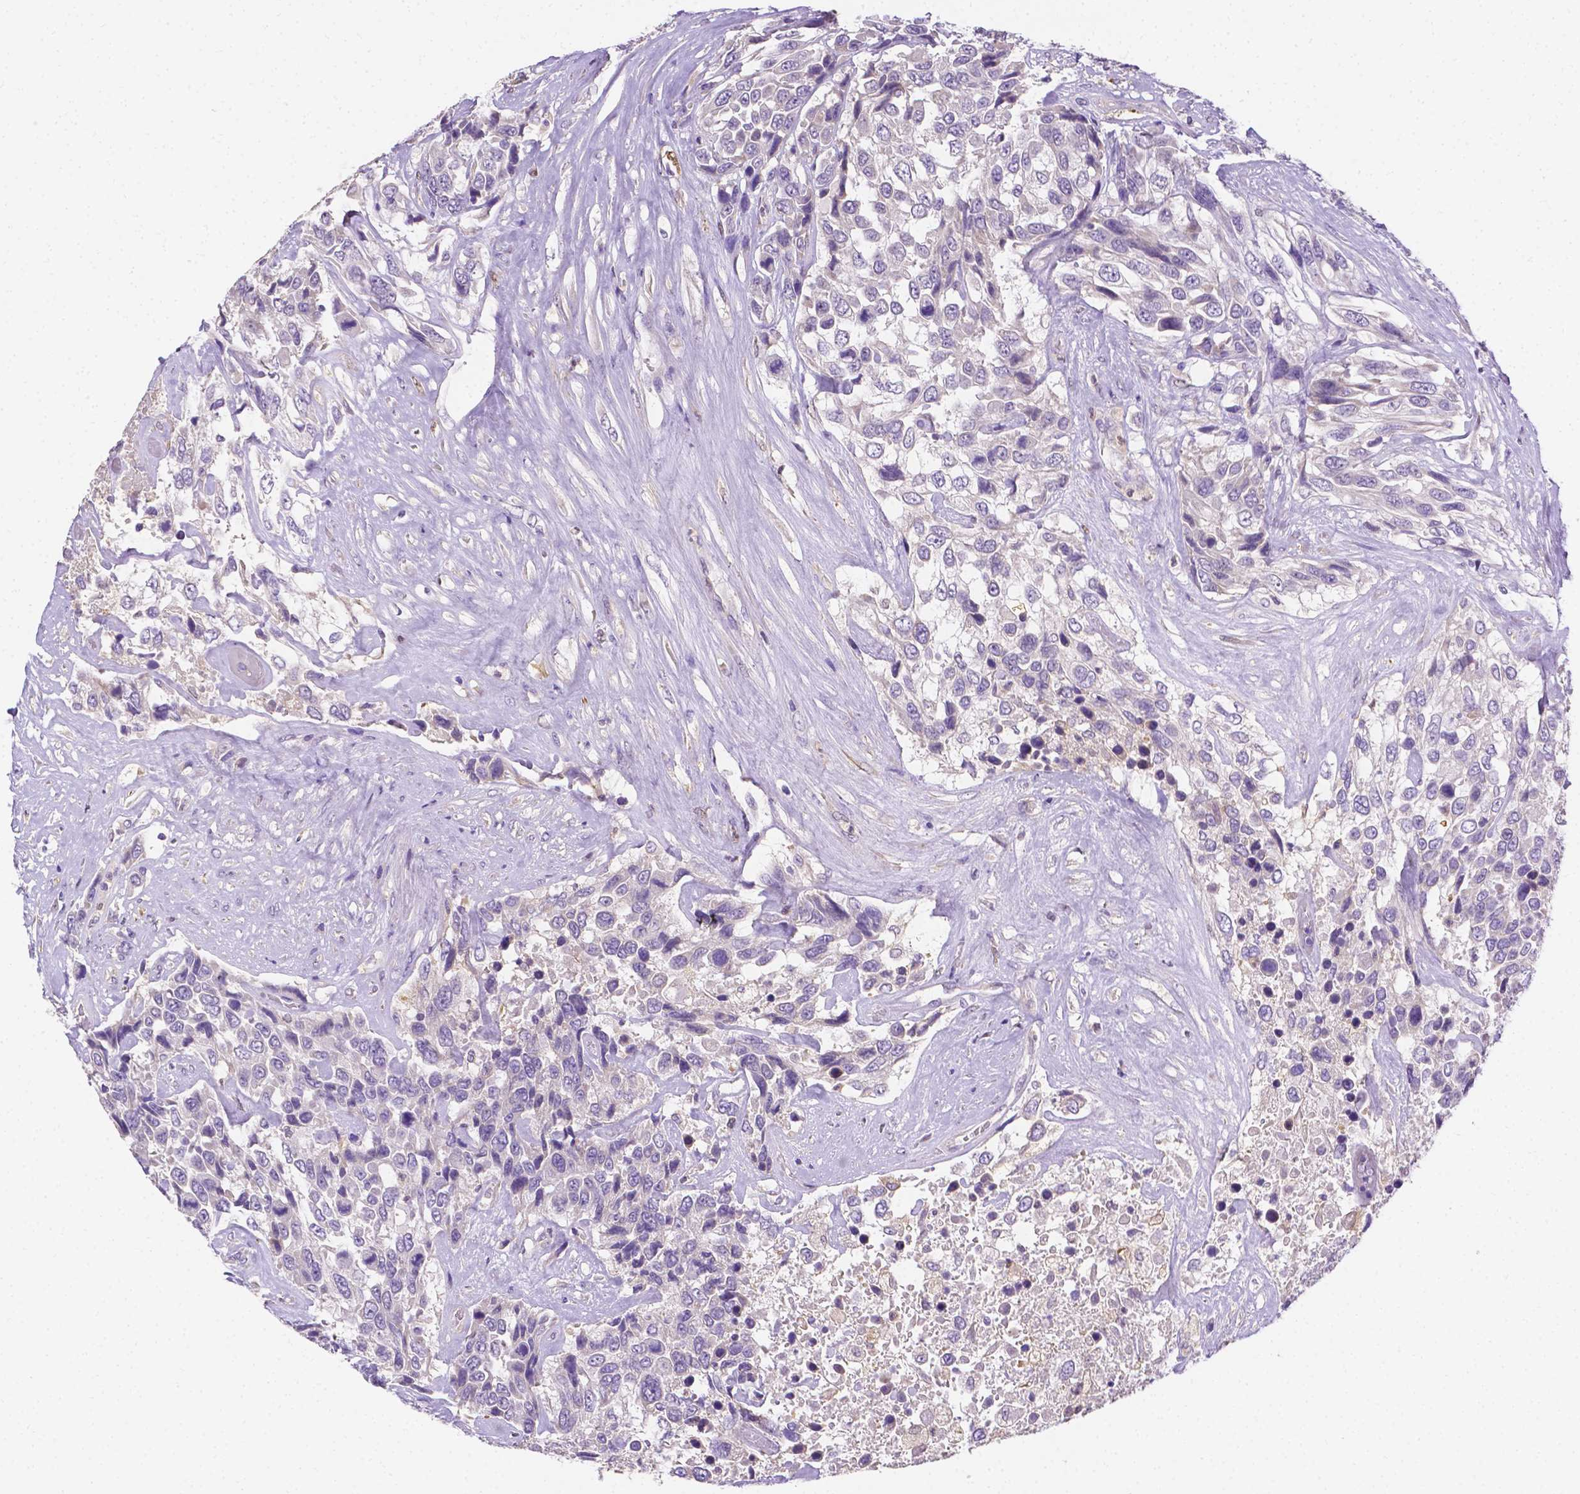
{"staining": {"intensity": "negative", "quantity": "none", "location": "none"}, "tissue": "urothelial cancer", "cell_type": "Tumor cells", "image_type": "cancer", "snomed": [{"axis": "morphology", "description": "Urothelial carcinoma, High grade"}, {"axis": "topography", "description": "Urinary bladder"}], "caption": "The micrograph exhibits no significant positivity in tumor cells of high-grade urothelial carcinoma. (Immunohistochemistry, brightfield microscopy, high magnification).", "gene": "NXPH2", "patient": {"sex": "female", "age": 70}}